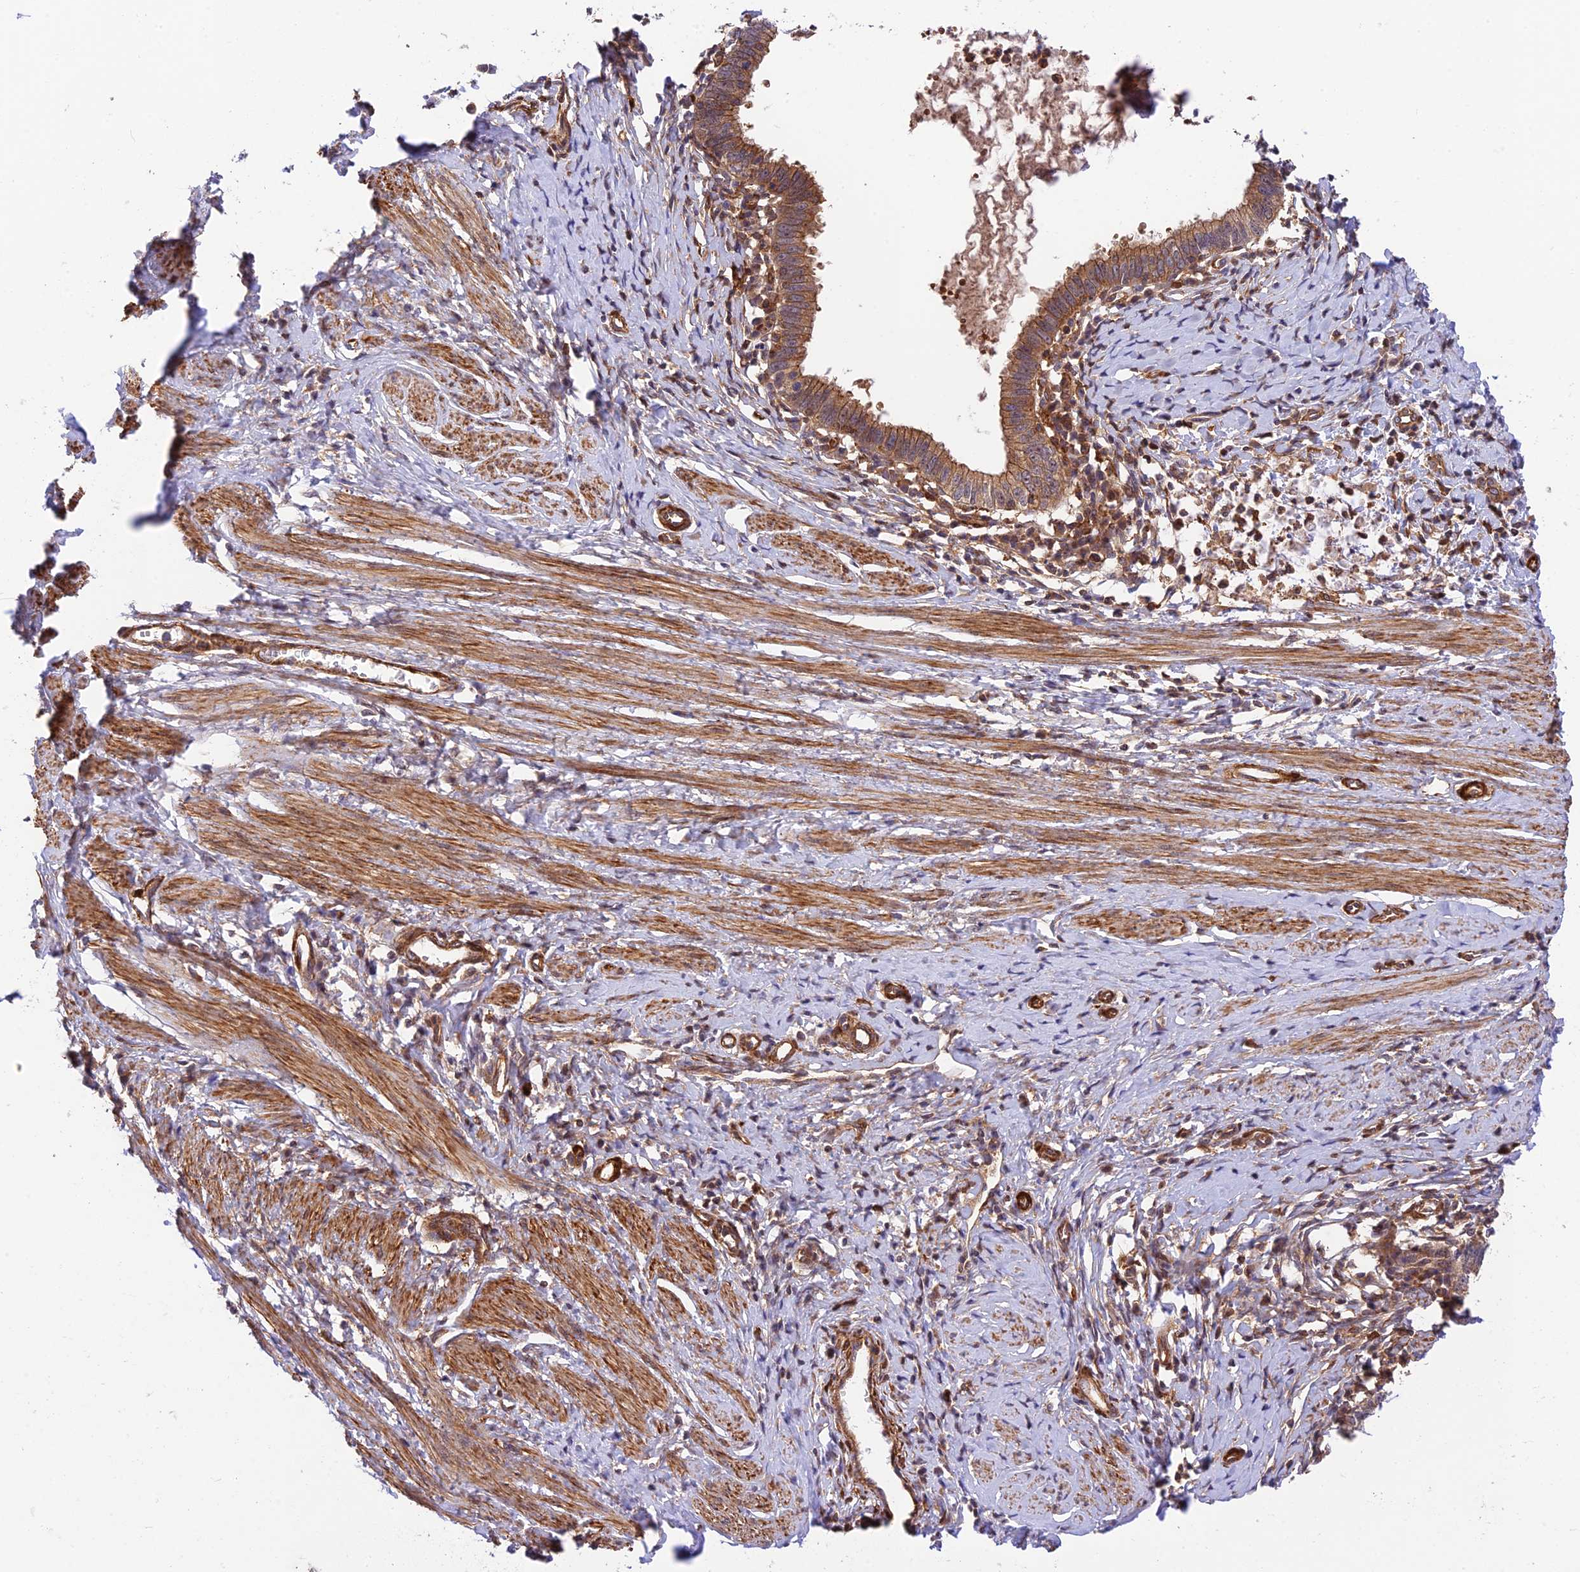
{"staining": {"intensity": "moderate", "quantity": ">75%", "location": "cytoplasmic/membranous"}, "tissue": "cervical cancer", "cell_type": "Tumor cells", "image_type": "cancer", "snomed": [{"axis": "morphology", "description": "Adenocarcinoma, NOS"}, {"axis": "topography", "description": "Cervix"}], "caption": "Protein expression analysis of human adenocarcinoma (cervical) reveals moderate cytoplasmic/membranous expression in approximately >75% of tumor cells.", "gene": "EVI5L", "patient": {"sex": "female", "age": 36}}